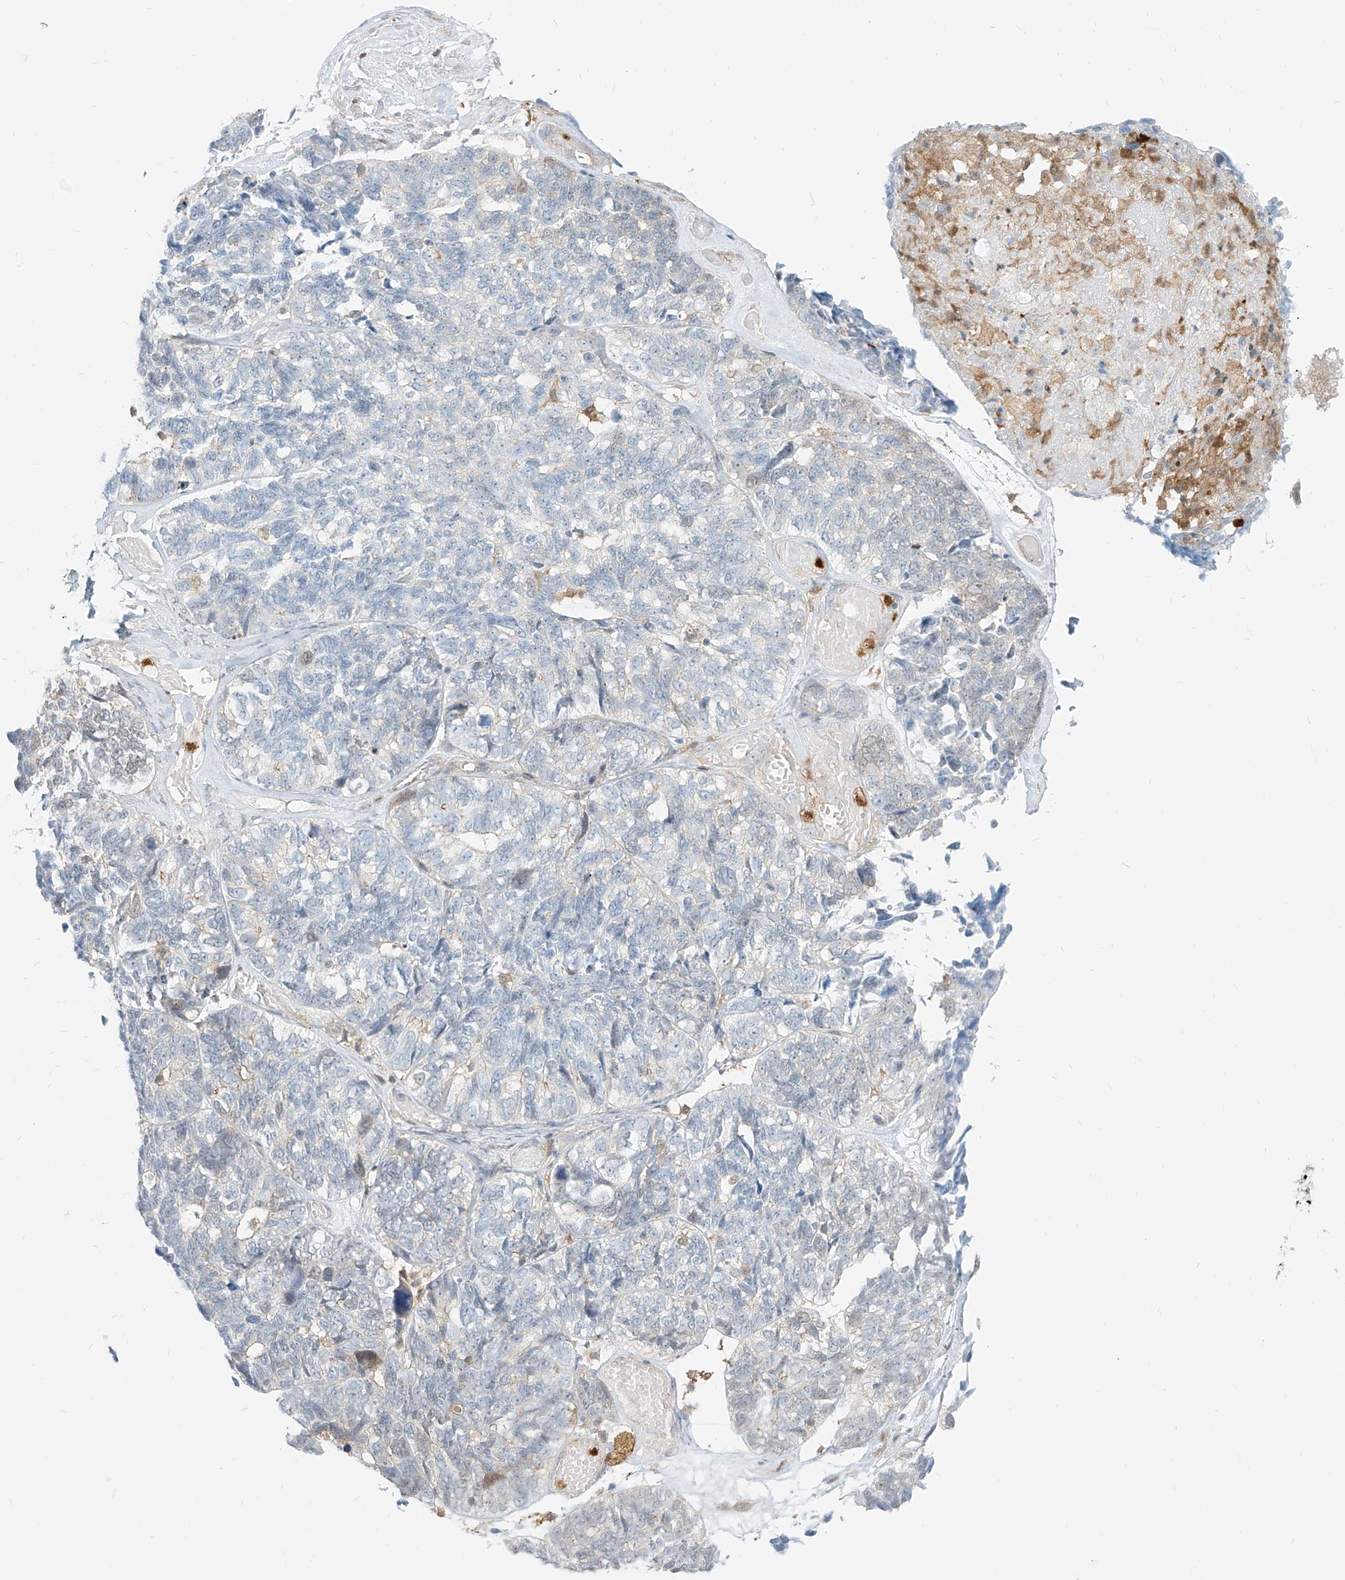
{"staining": {"intensity": "negative", "quantity": "none", "location": "none"}, "tissue": "ovarian cancer", "cell_type": "Tumor cells", "image_type": "cancer", "snomed": [{"axis": "morphology", "description": "Cystadenocarcinoma, serous, NOS"}, {"axis": "topography", "description": "Ovary"}], "caption": "Histopathology image shows no significant protein positivity in tumor cells of ovarian cancer (serous cystadenocarcinoma).", "gene": "PGD", "patient": {"sex": "female", "age": 79}}